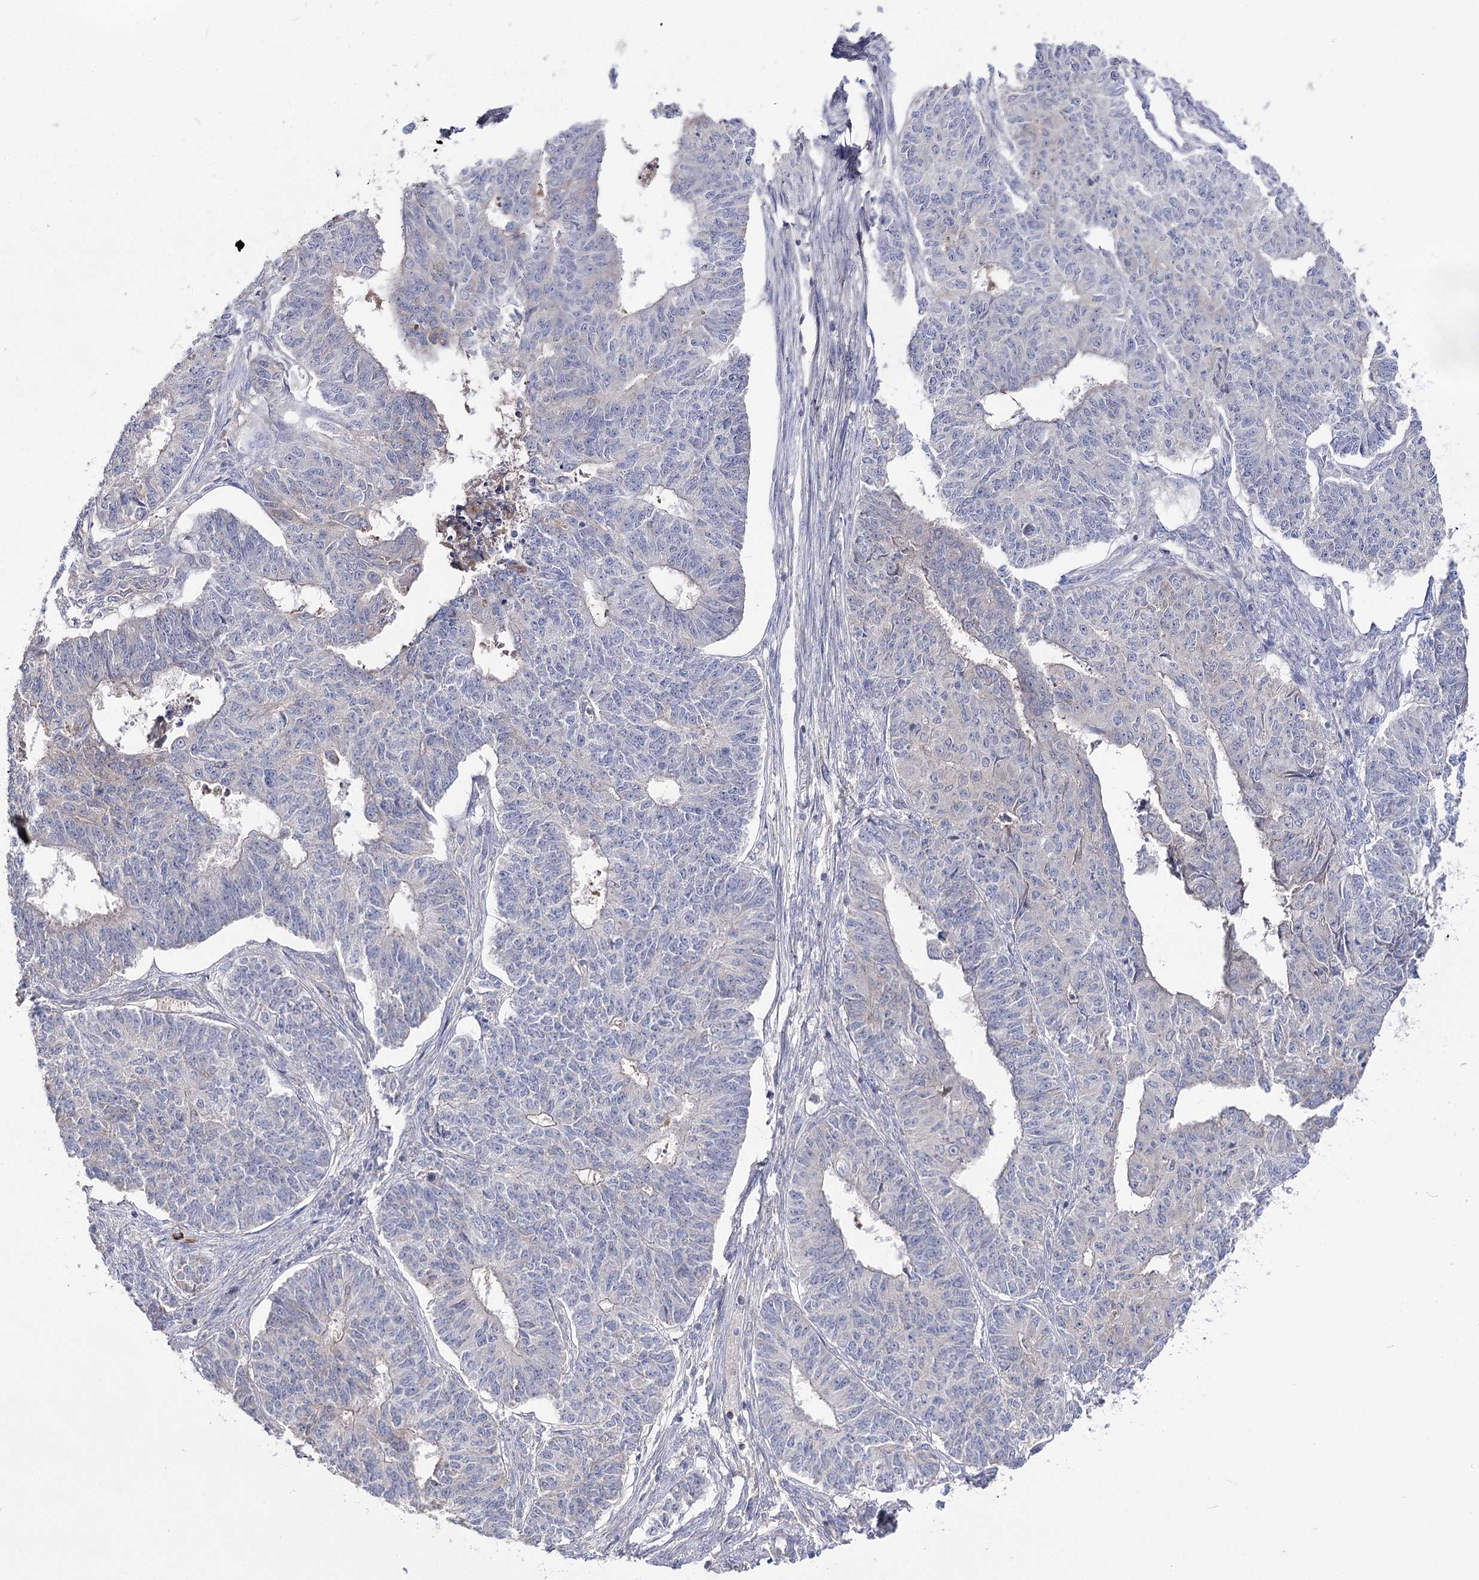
{"staining": {"intensity": "negative", "quantity": "none", "location": "none"}, "tissue": "endometrial cancer", "cell_type": "Tumor cells", "image_type": "cancer", "snomed": [{"axis": "morphology", "description": "Adenocarcinoma, NOS"}, {"axis": "topography", "description": "Endometrium"}], "caption": "High power microscopy photomicrograph of an immunohistochemistry micrograph of endometrial adenocarcinoma, revealing no significant staining in tumor cells. (Stains: DAB (3,3'-diaminobenzidine) immunohistochemistry (IHC) with hematoxylin counter stain, Microscopy: brightfield microscopy at high magnification).", "gene": "IL1RAP", "patient": {"sex": "female", "age": 32}}